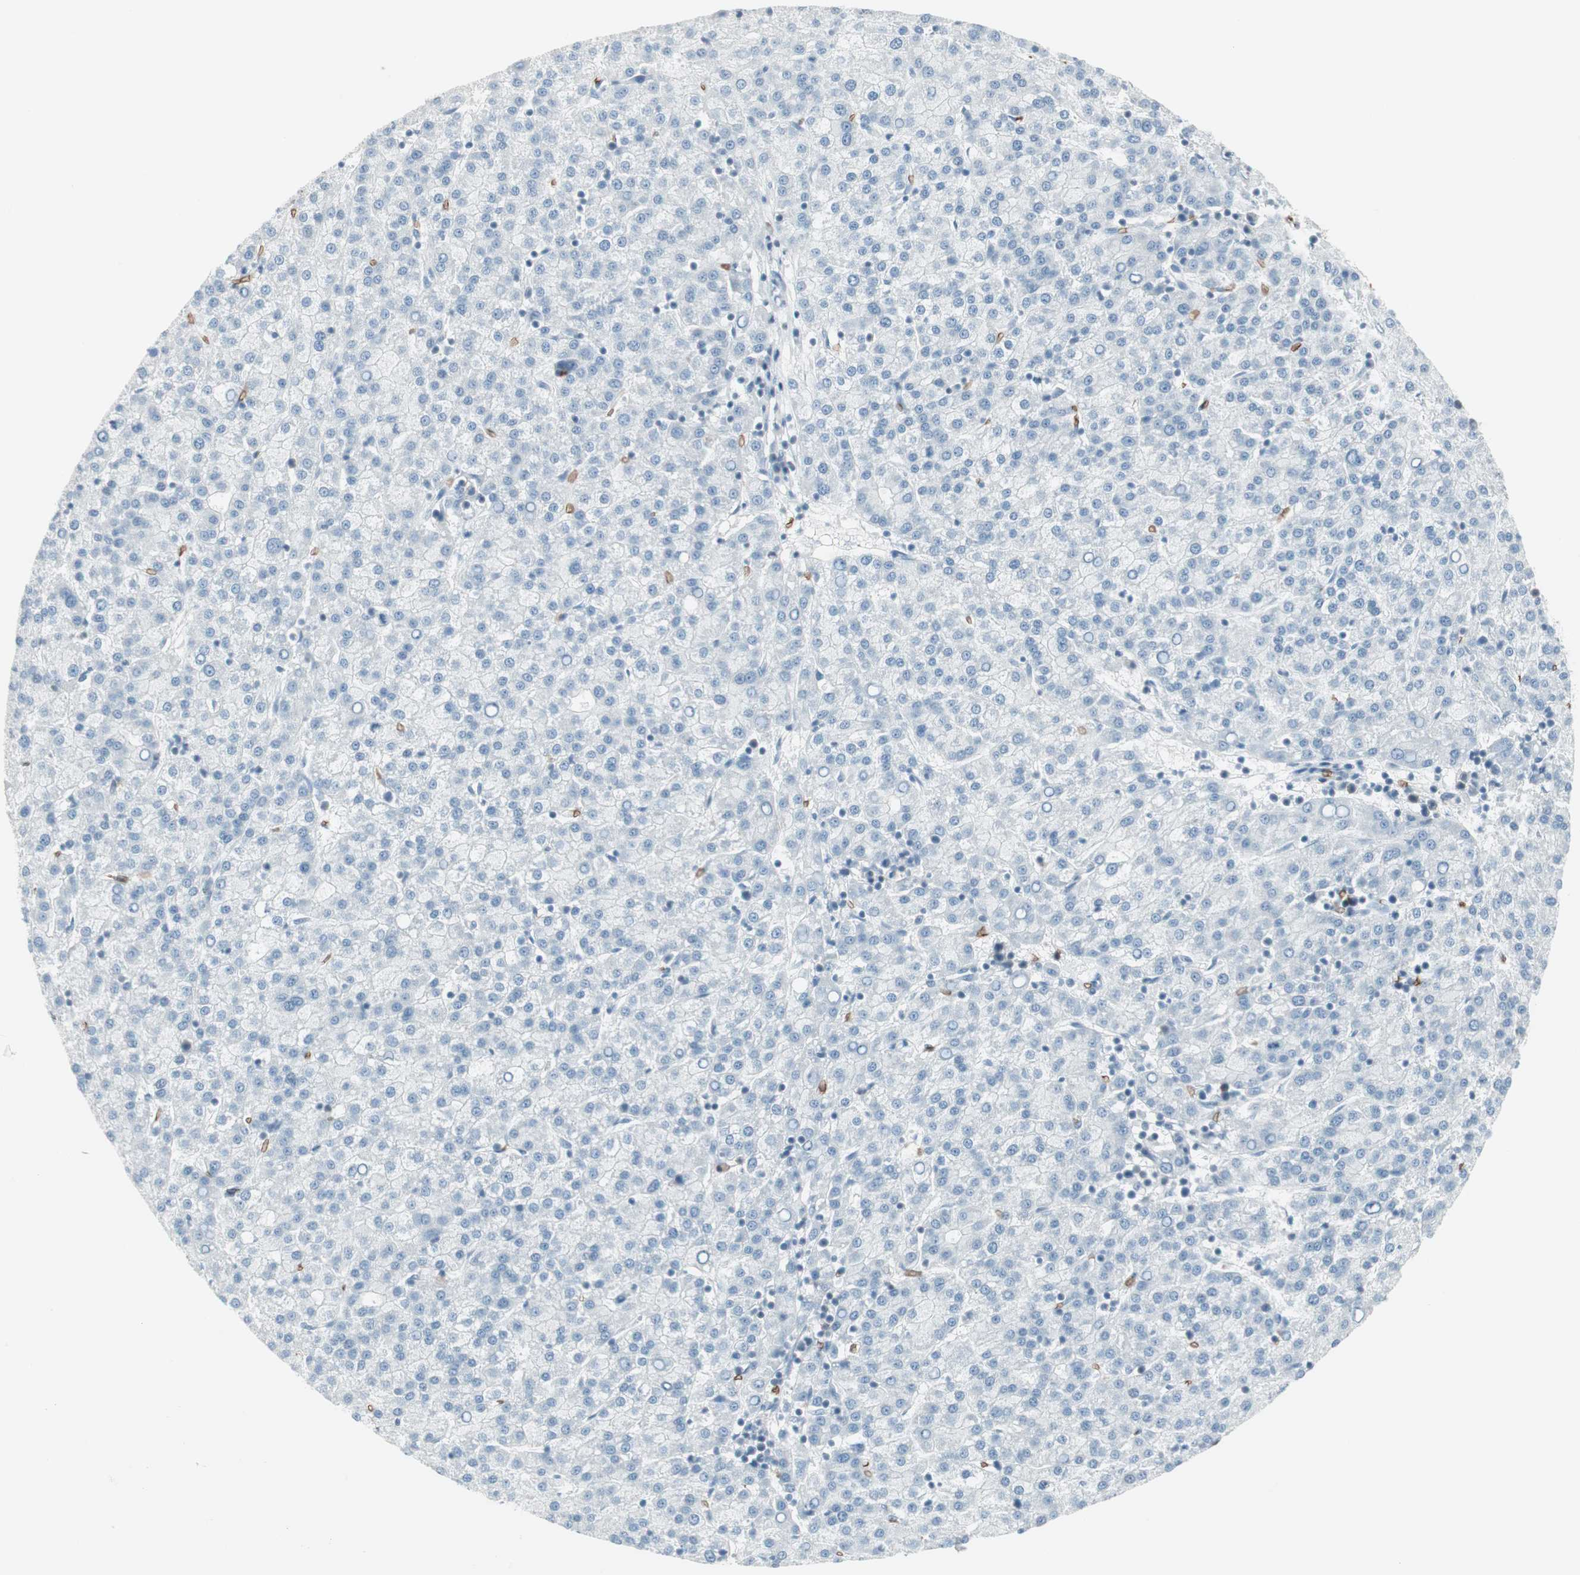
{"staining": {"intensity": "negative", "quantity": "none", "location": "none"}, "tissue": "liver cancer", "cell_type": "Tumor cells", "image_type": "cancer", "snomed": [{"axis": "morphology", "description": "Carcinoma, Hepatocellular, NOS"}, {"axis": "topography", "description": "Liver"}], "caption": "Tumor cells show no significant staining in liver cancer.", "gene": "MAP4K1", "patient": {"sex": "female", "age": 58}}